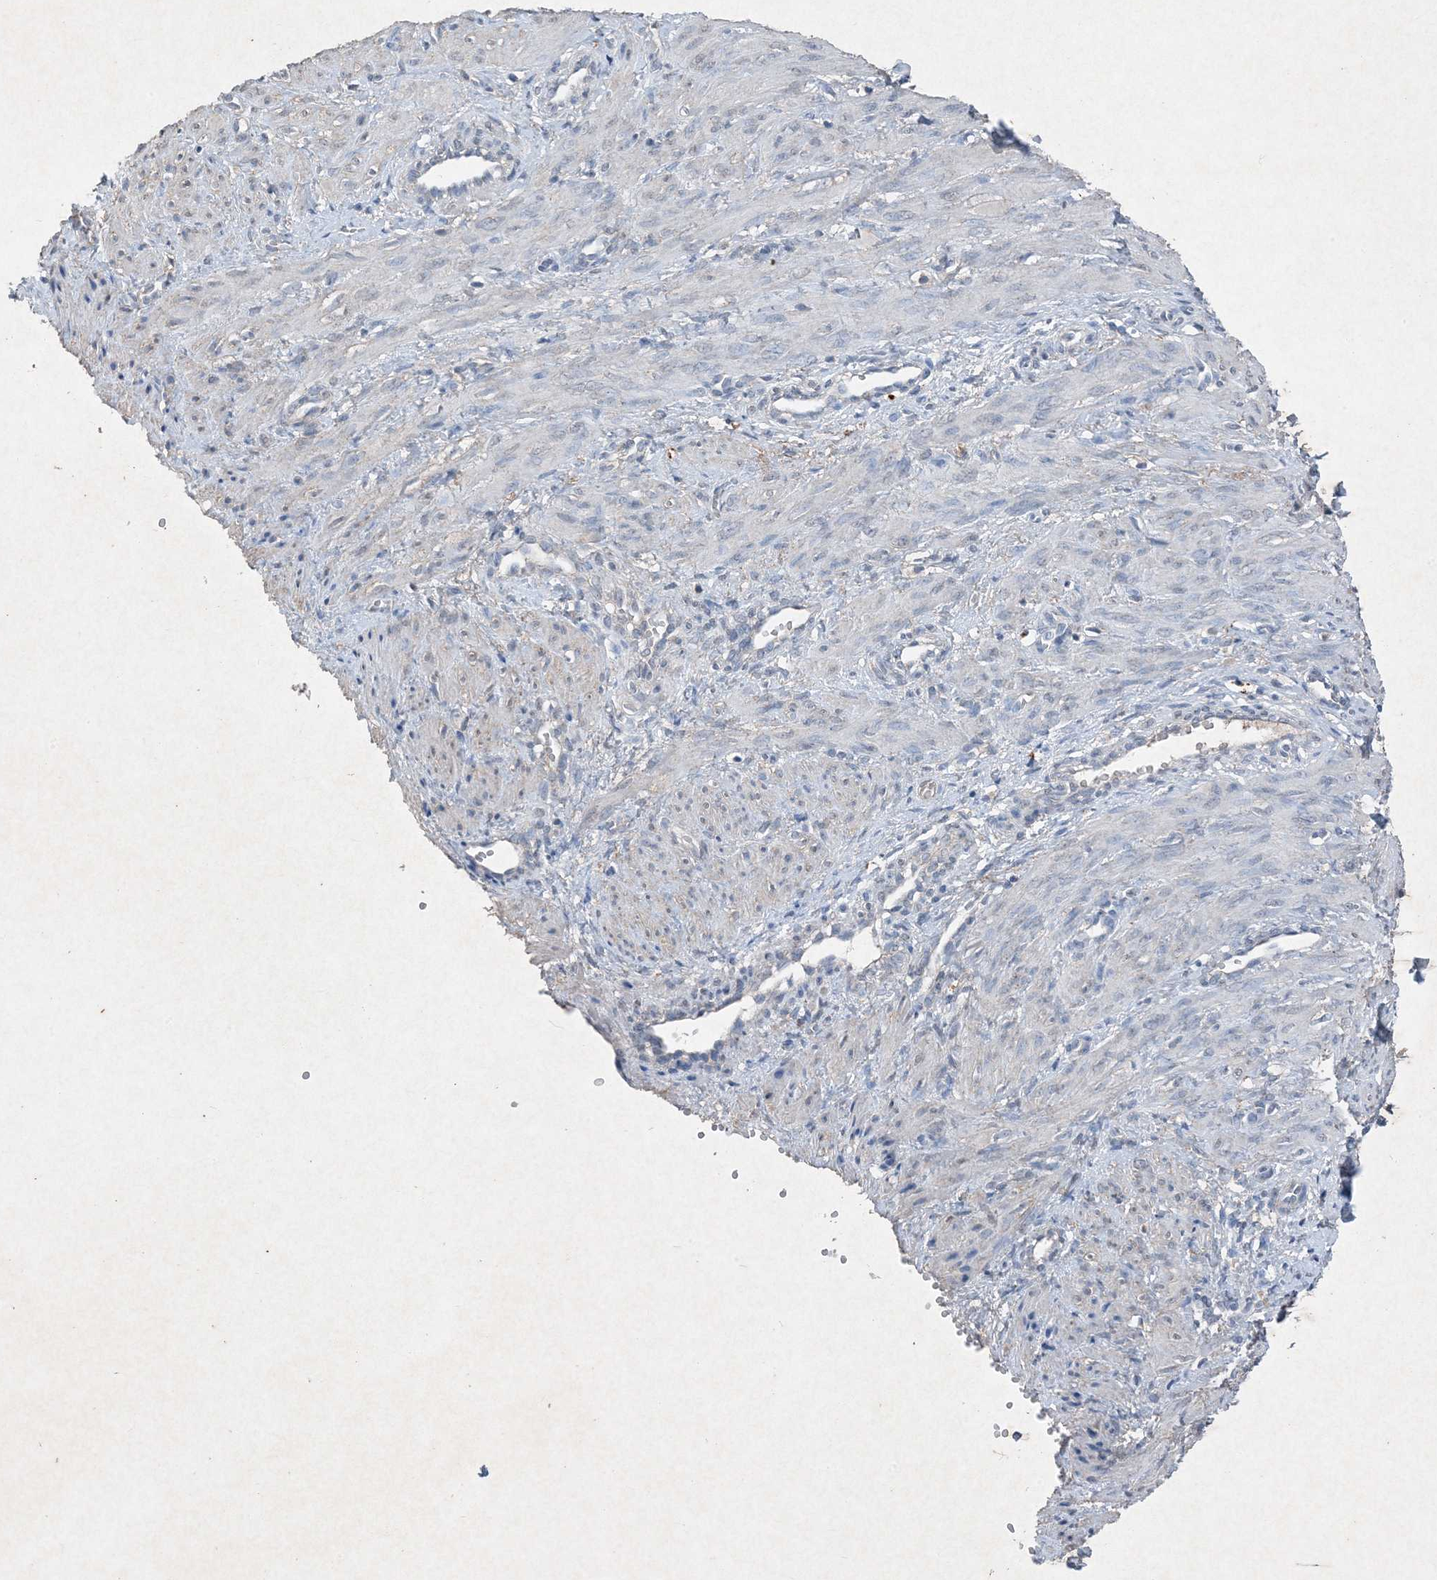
{"staining": {"intensity": "negative", "quantity": "none", "location": "none"}, "tissue": "smooth muscle", "cell_type": "Smooth muscle cells", "image_type": "normal", "snomed": [{"axis": "morphology", "description": "Normal tissue, NOS"}, {"axis": "topography", "description": "Endometrium"}], "caption": "IHC image of normal smooth muscle: human smooth muscle stained with DAB displays no significant protein expression in smooth muscle cells. (Stains: DAB (3,3'-diaminobenzidine) immunohistochemistry with hematoxylin counter stain, Microscopy: brightfield microscopy at high magnification).", "gene": "FCN3", "patient": {"sex": "female", "age": 33}}